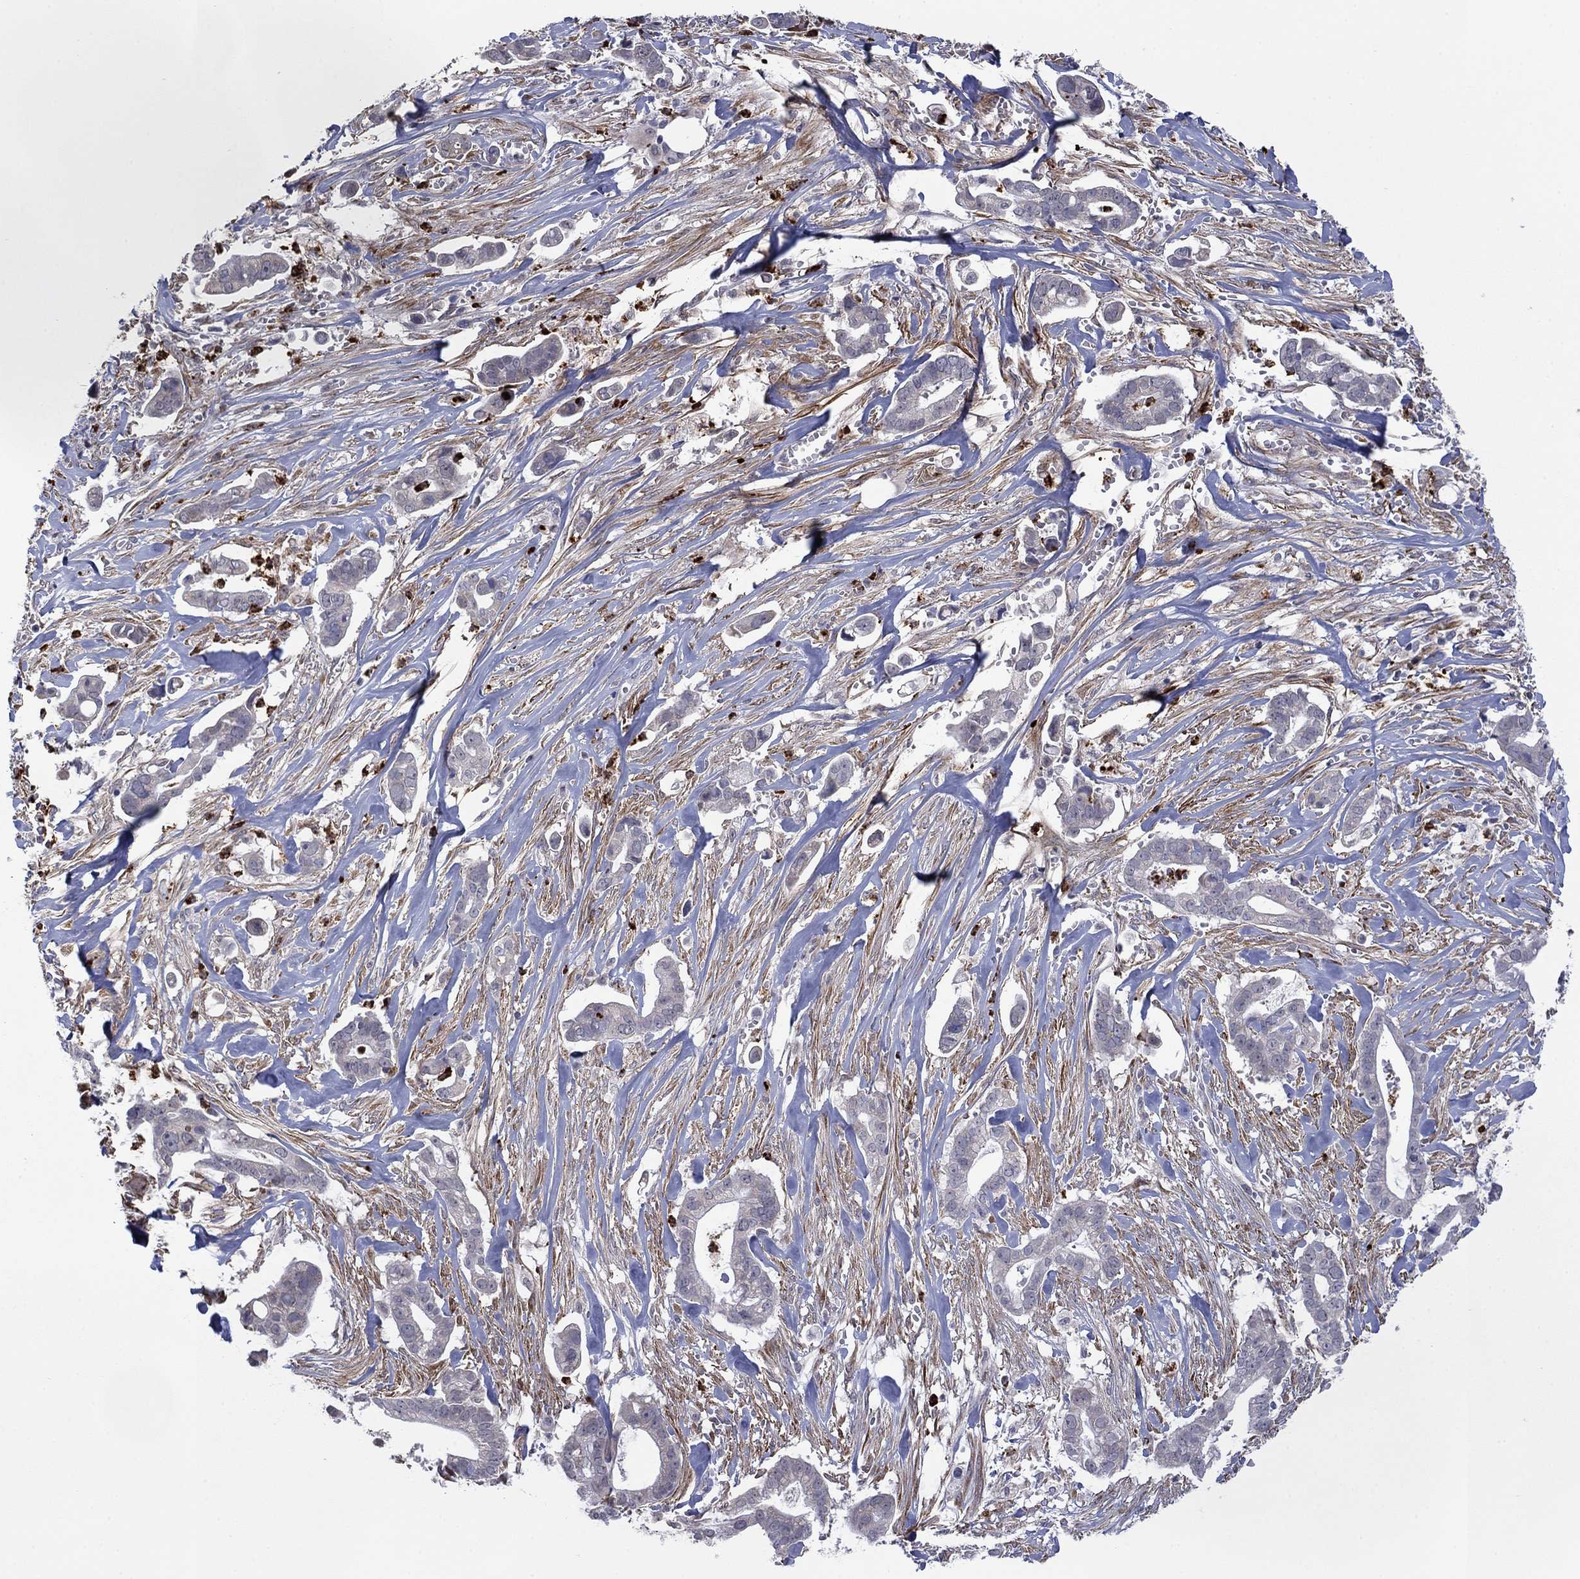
{"staining": {"intensity": "moderate", "quantity": "<25%", "location": "cytoplasmic/membranous"}, "tissue": "pancreatic cancer", "cell_type": "Tumor cells", "image_type": "cancer", "snomed": [{"axis": "morphology", "description": "Adenocarcinoma, NOS"}, {"axis": "topography", "description": "Pancreas"}], "caption": "Pancreatic cancer (adenocarcinoma) tissue shows moderate cytoplasmic/membranous positivity in approximately <25% of tumor cells, visualized by immunohistochemistry. (DAB IHC with brightfield microscopy, high magnification).", "gene": "MTRFR", "patient": {"sex": "male", "age": 61}}